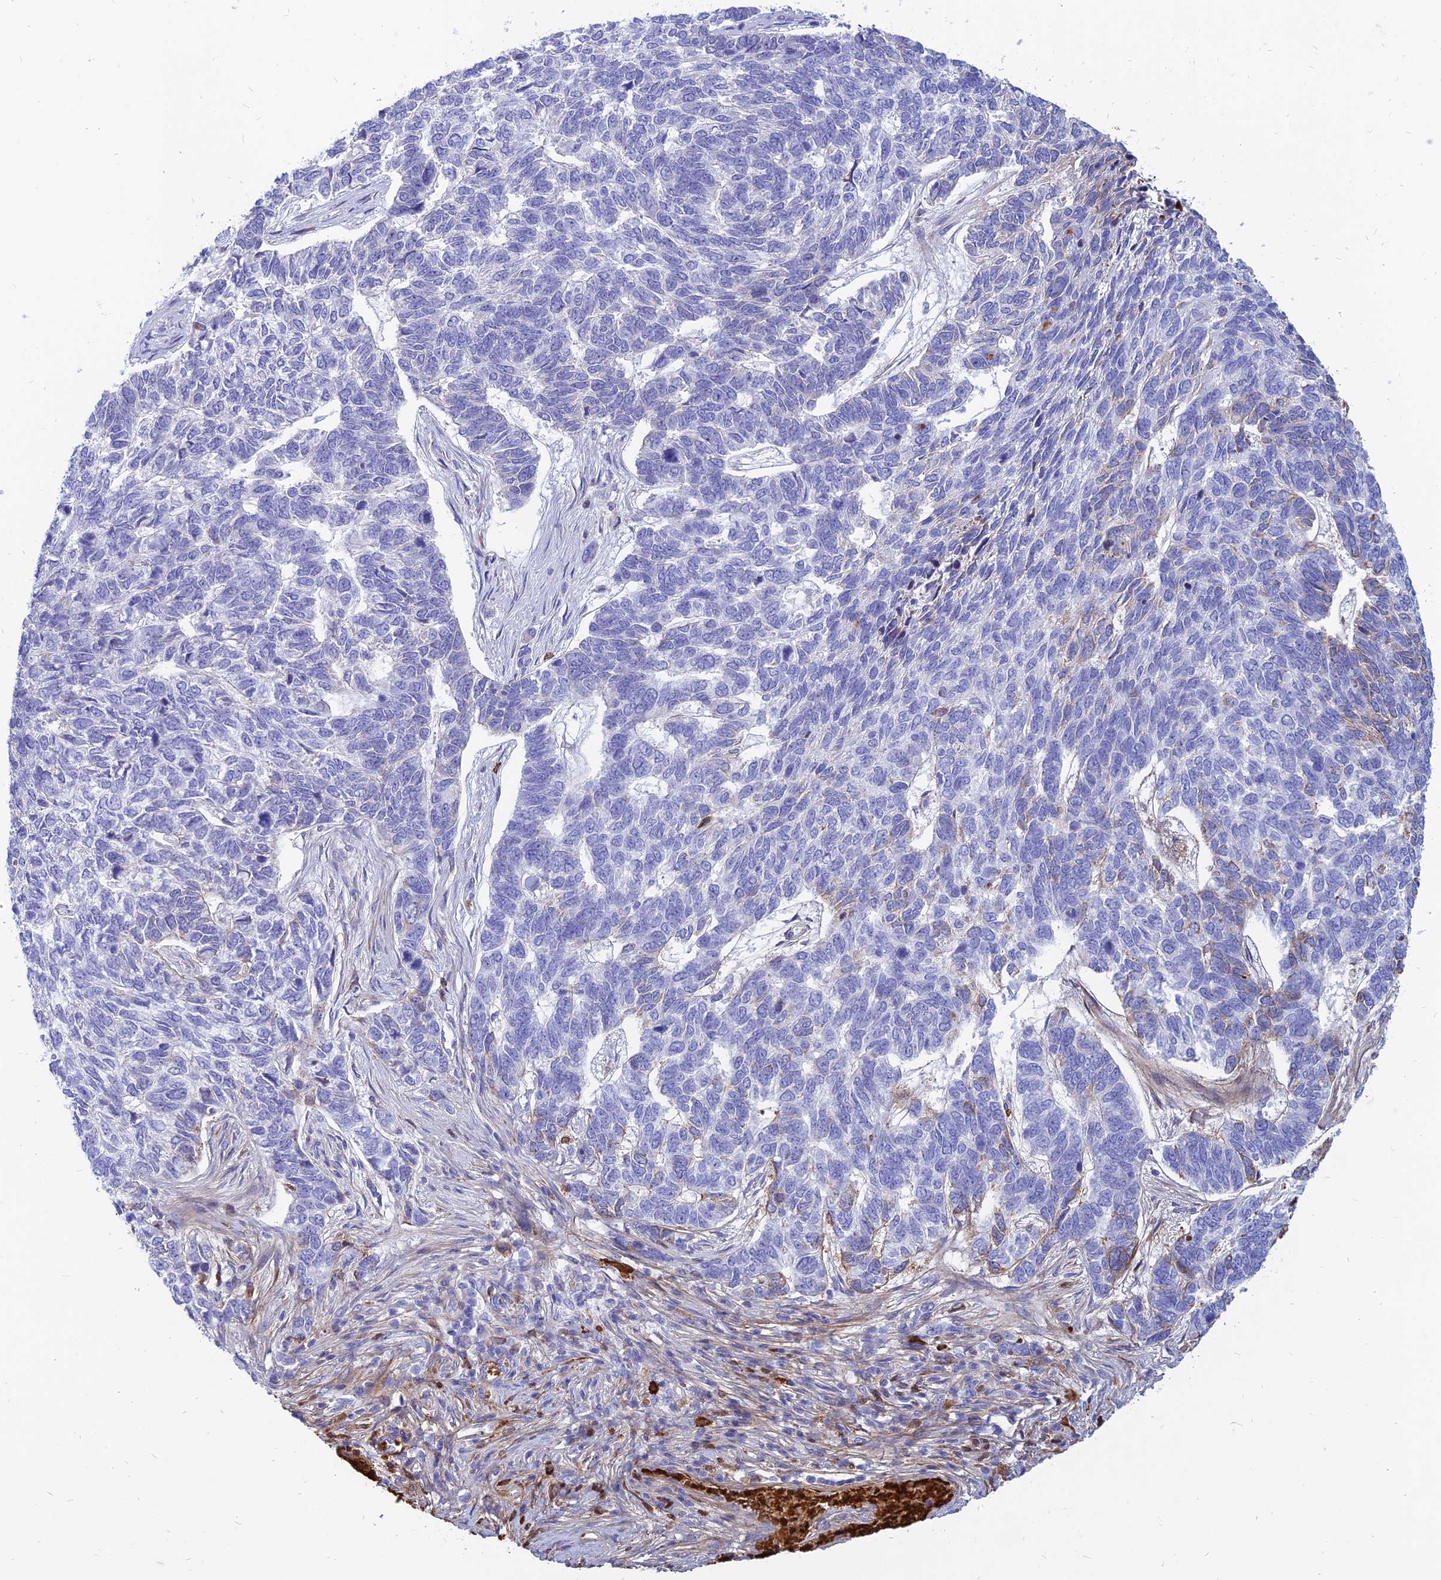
{"staining": {"intensity": "negative", "quantity": "none", "location": "none"}, "tissue": "skin cancer", "cell_type": "Tumor cells", "image_type": "cancer", "snomed": [{"axis": "morphology", "description": "Basal cell carcinoma"}, {"axis": "topography", "description": "Skin"}], "caption": "Tumor cells show no significant positivity in skin cancer. (Brightfield microscopy of DAB immunohistochemistry at high magnification).", "gene": "HHAT", "patient": {"sex": "female", "age": 65}}